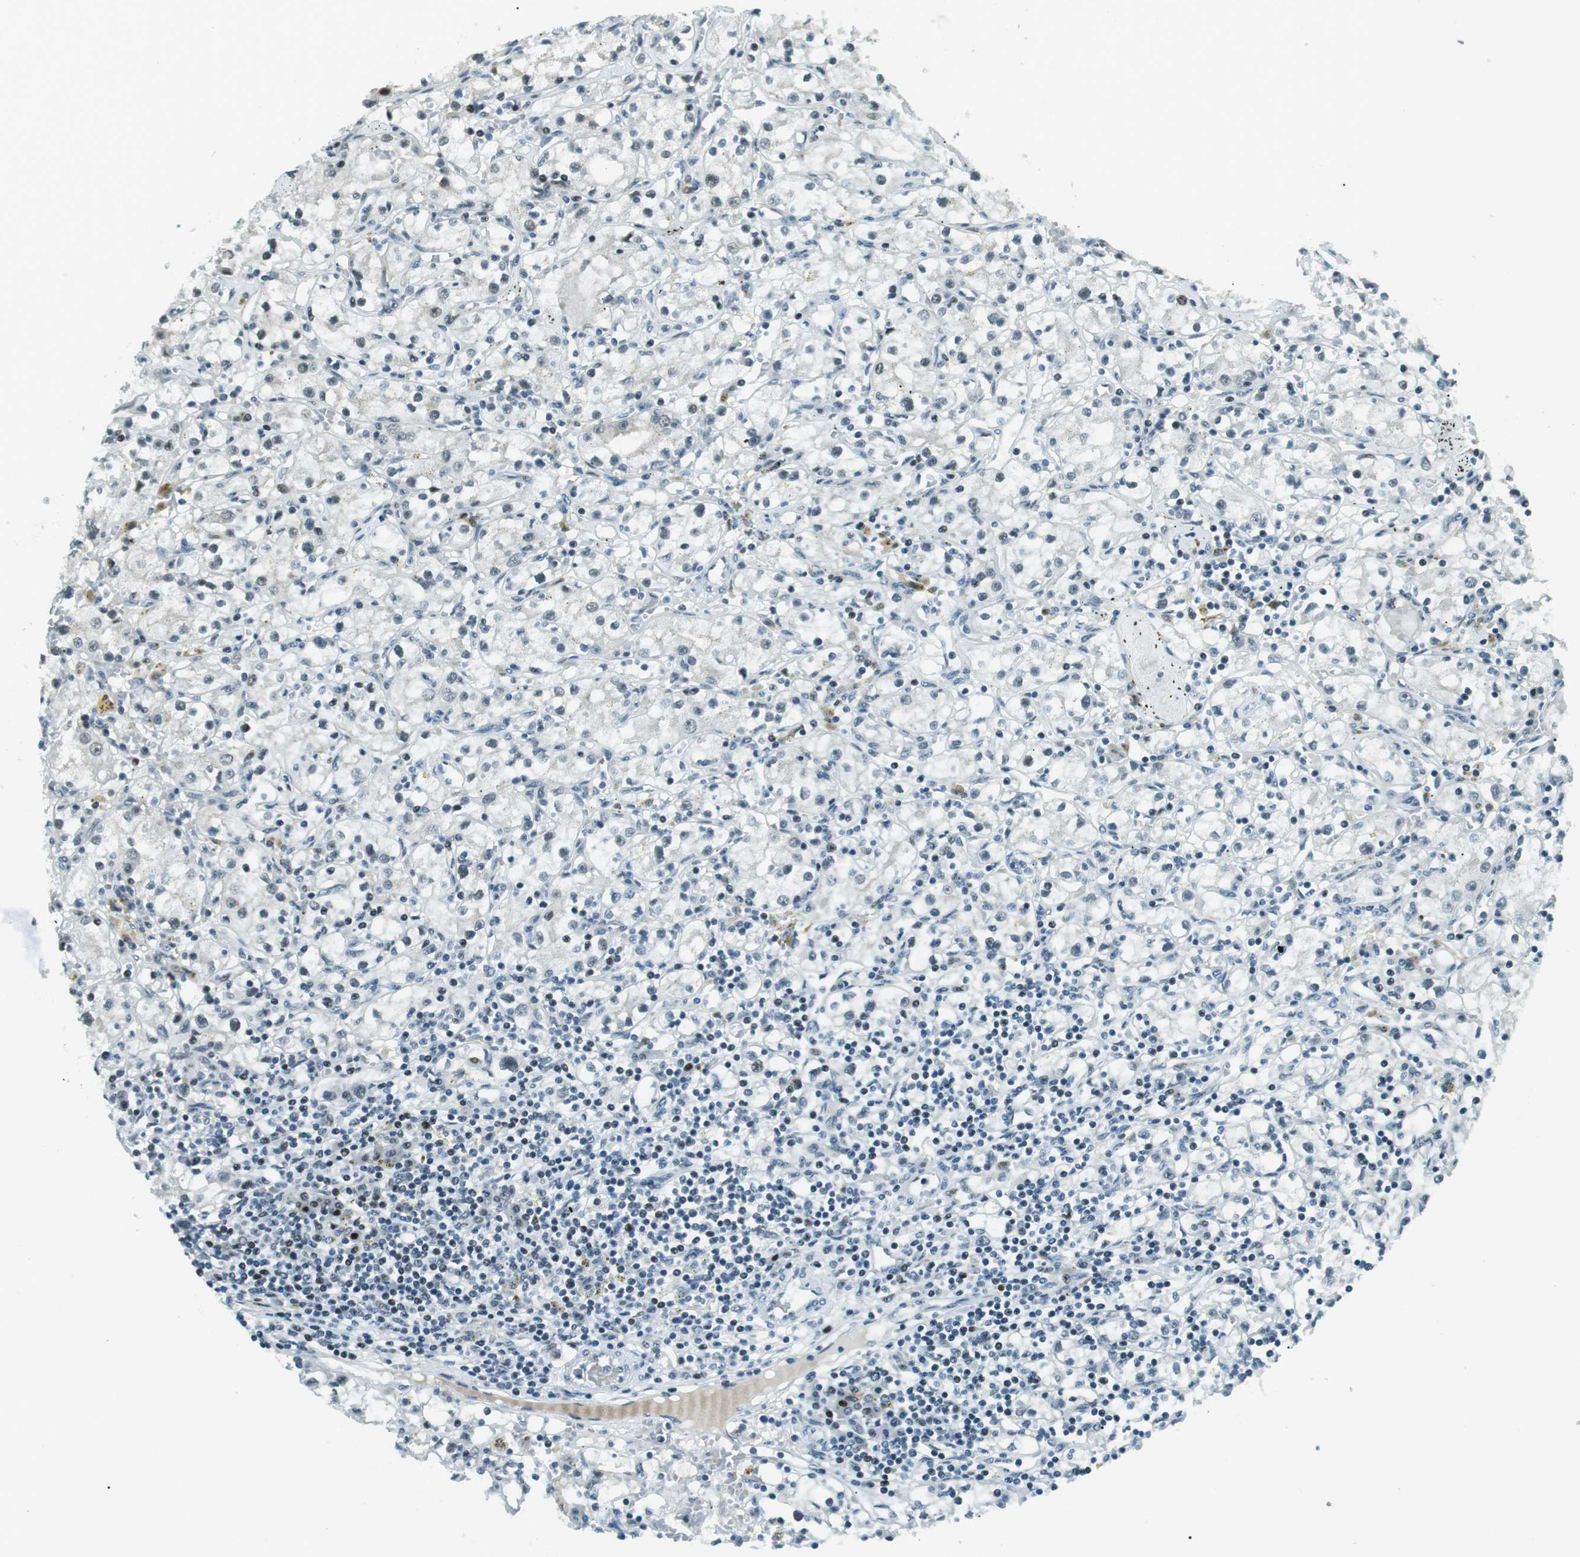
{"staining": {"intensity": "moderate", "quantity": "<25%", "location": "nuclear"}, "tissue": "renal cancer", "cell_type": "Tumor cells", "image_type": "cancer", "snomed": [{"axis": "morphology", "description": "Adenocarcinoma, NOS"}, {"axis": "topography", "description": "Kidney"}], "caption": "Protein staining reveals moderate nuclear positivity in approximately <25% of tumor cells in renal adenocarcinoma.", "gene": "PJA1", "patient": {"sex": "male", "age": 56}}